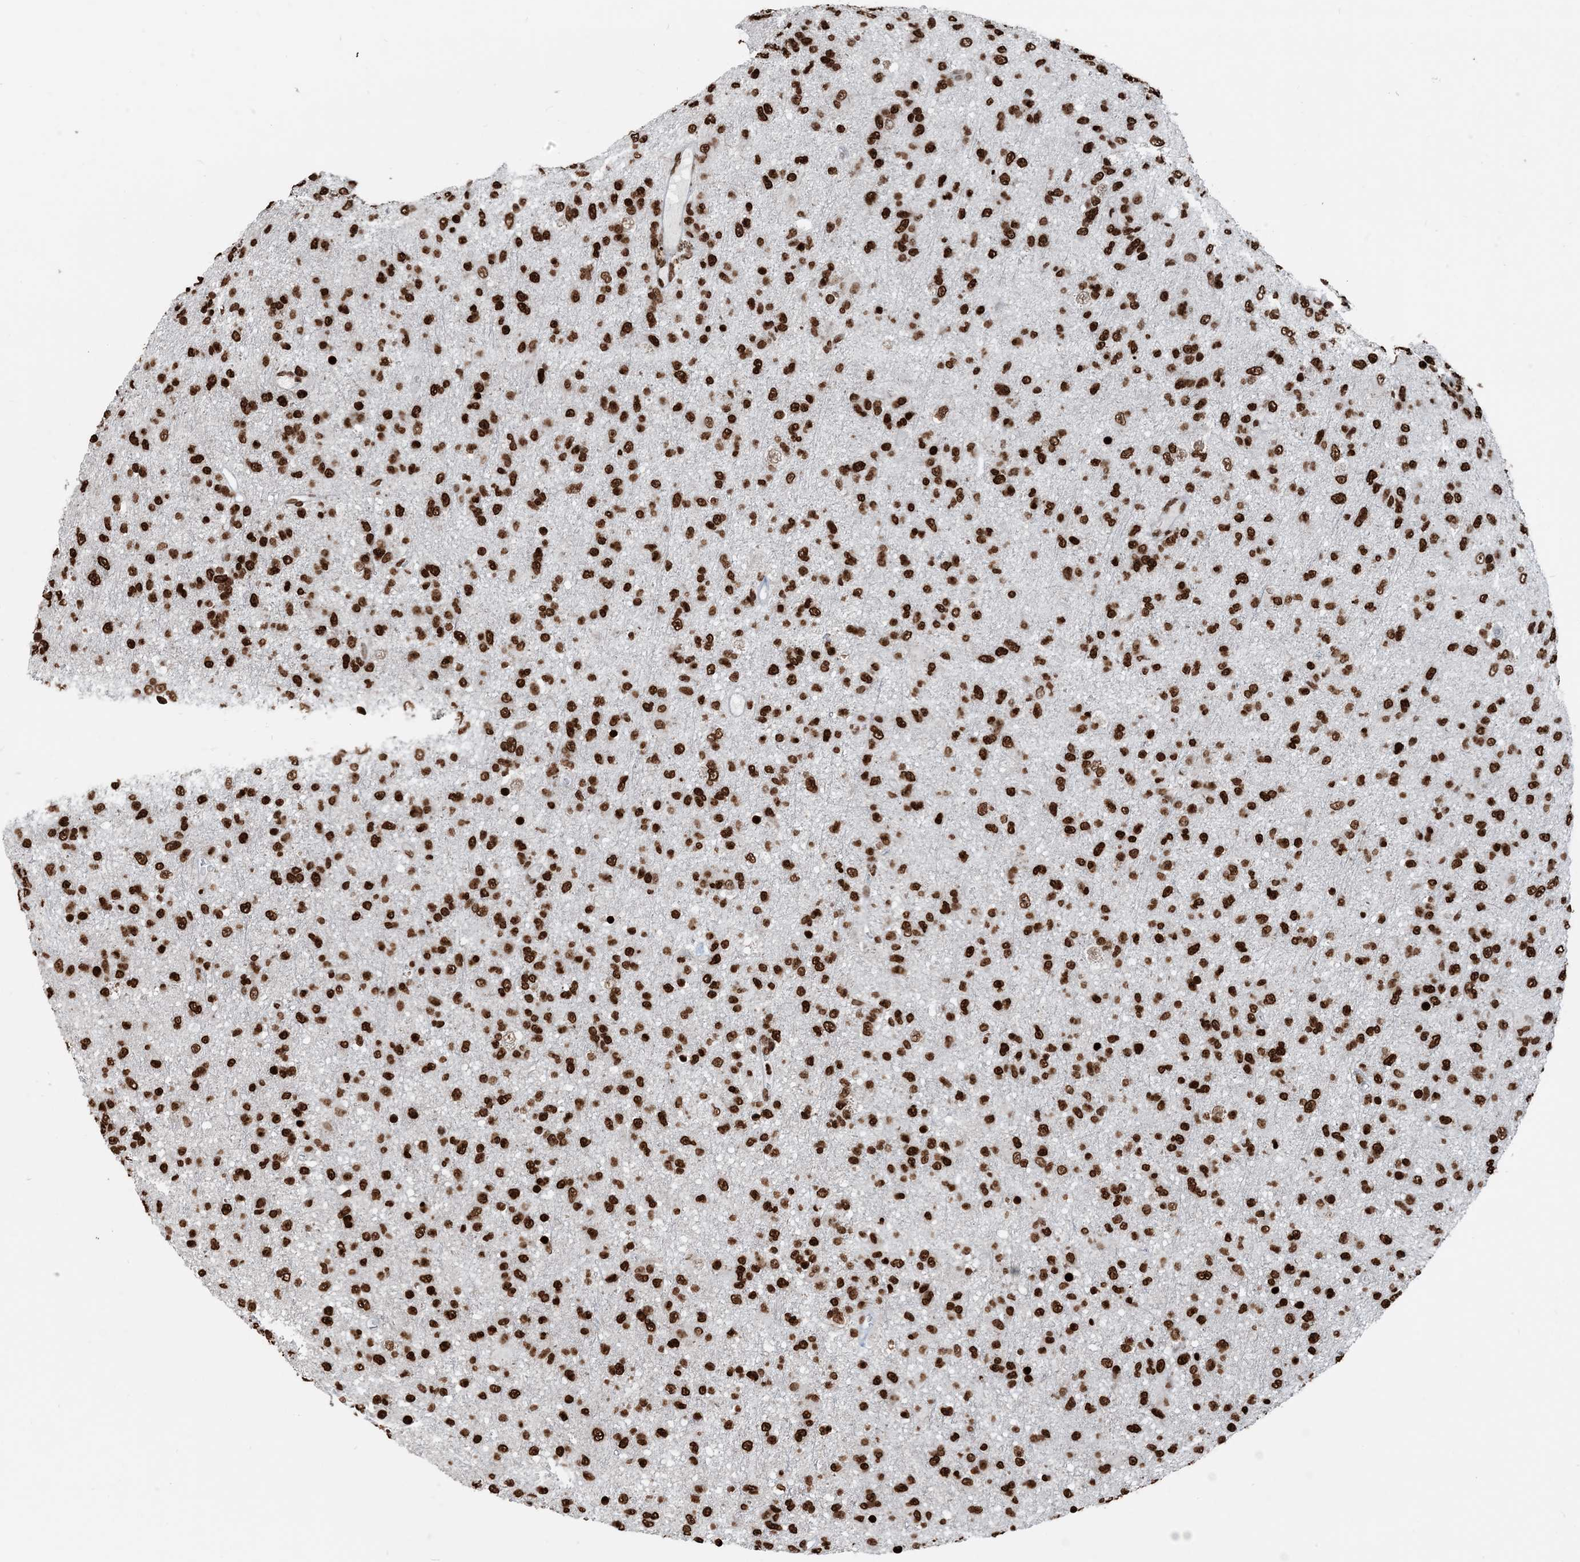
{"staining": {"intensity": "strong", "quantity": ">75%", "location": "nuclear"}, "tissue": "glioma", "cell_type": "Tumor cells", "image_type": "cancer", "snomed": [{"axis": "morphology", "description": "Glioma, malignant, Low grade"}, {"axis": "topography", "description": "Brain"}], "caption": "Human glioma stained with a brown dye demonstrates strong nuclear positive staining in about >75% of tumor cells.", "gene": "H3-3B", "patient": {"sex": "male", "age": 65}}